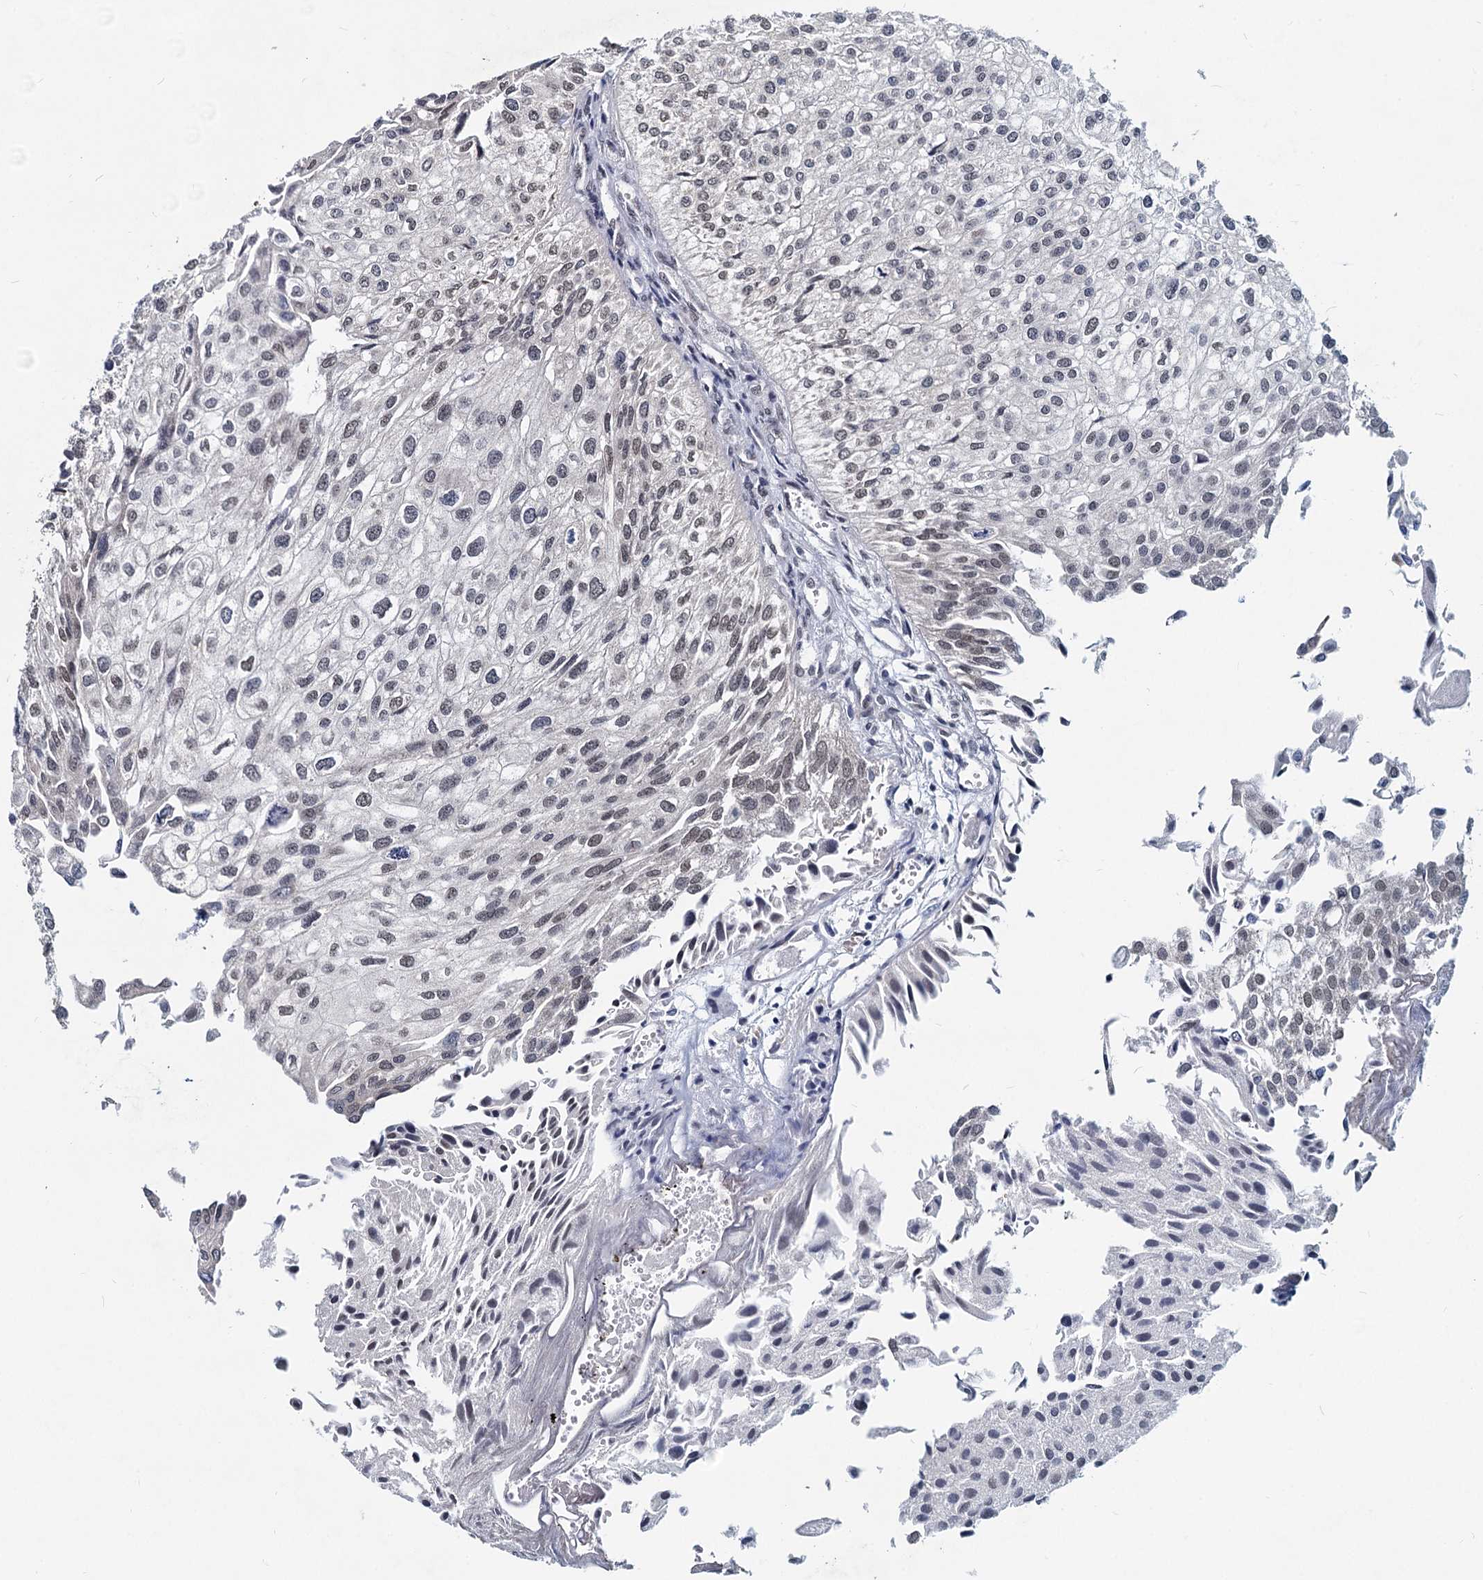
{"staining": {"intensity": "weak", "quantity": "<25%", "location": "nuclear"}, "tissue": "urothelial cancer", "cell_type": "Tumor cells", "image_type": "cancer", "snomed": [{"axis": "morphology", "description": "Urothelial carcinoma, Low grade"}, {"axis": "topography", "description": "Urinary bladder"}], "caption": "Immunohistochemistry histopathology image of human low-grade urothelial carcinoma stained for a protein (brown), which shows no positivity in tumor cells.", "gene": "METTL14", "patient": {"sex": "female", "age": 89}}